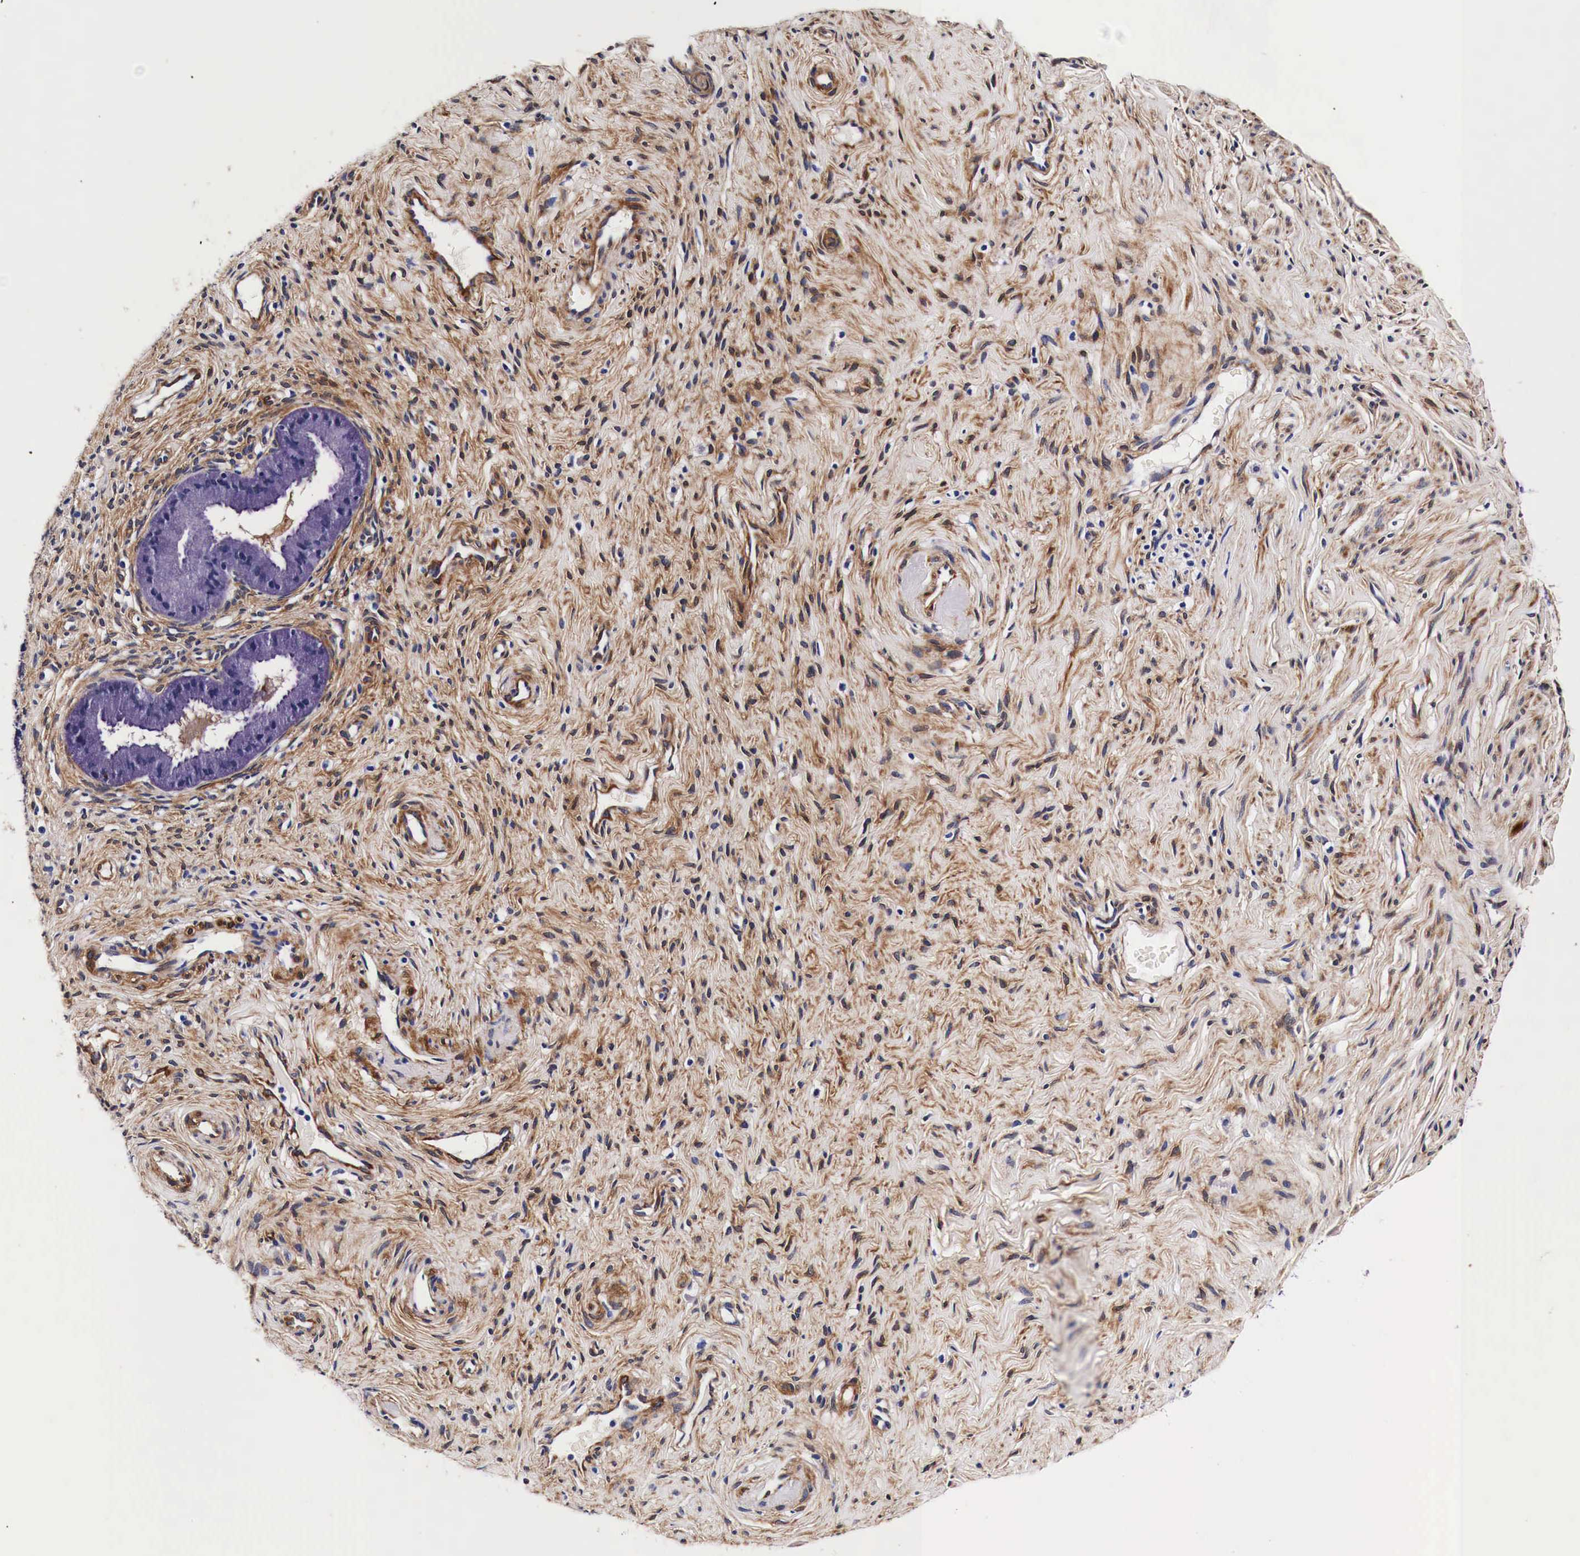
{"staining": {"intensity": "negative", "quantity": "none", "location": "none"}, "tissue": "cervix", "cell_type": "Glandular cells", "image_type": "normal", "snomed": [{"axis": "morphology", "description": "Normal tissue, NOS"}, {"axis": "topography", "description": "Cervix"}], "caption": "Immunohistochemistry (IHC) histopathology image of normal cervix: cervix stained with DAB (3,3'-diaminobenzidine) demonstrates no significant protein staining in glandular cells.", "gene": "HSPB1", "patient": {"sex": "female", "age": 70}}